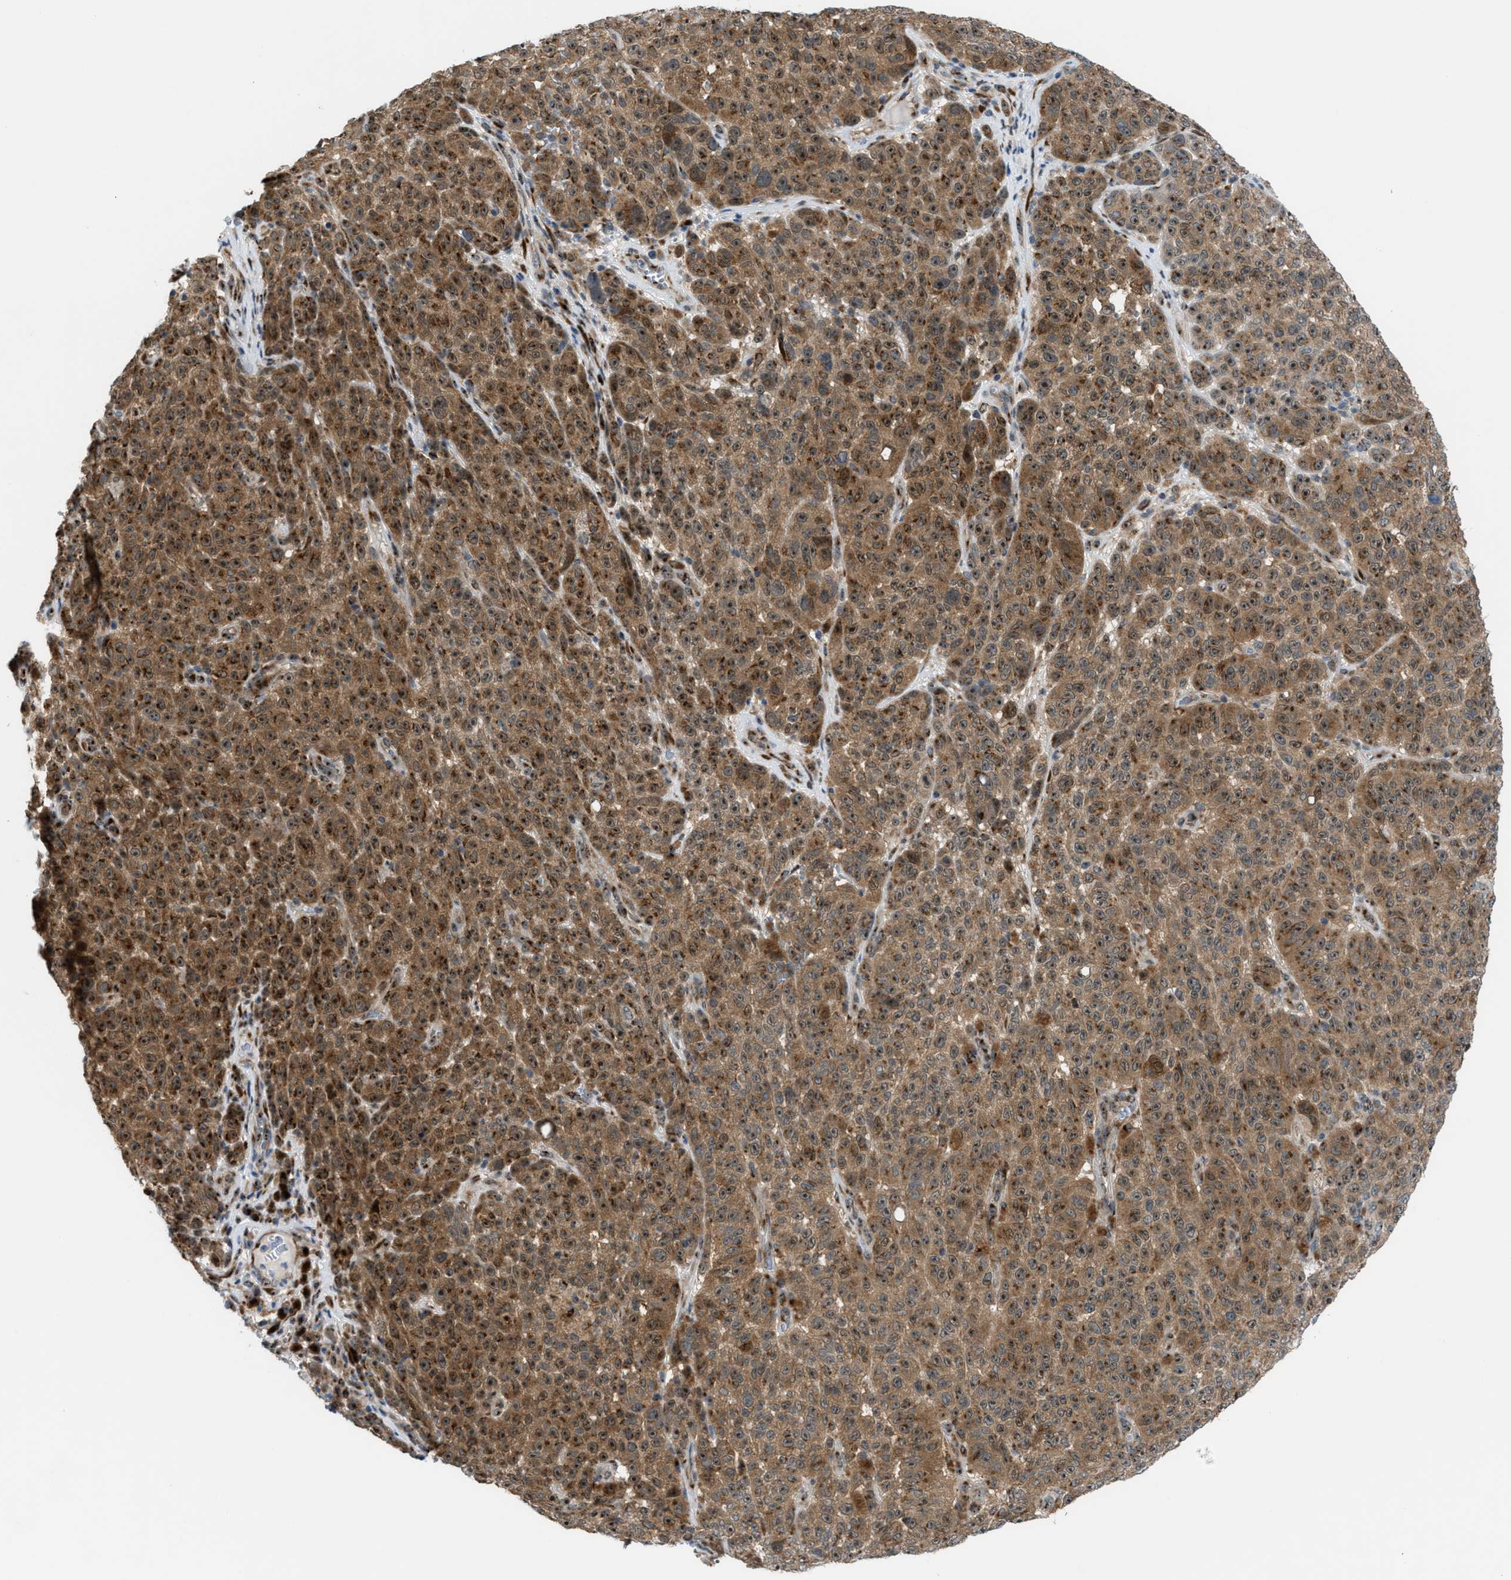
{"staining": {"intensity": "moderate", "quantity": ">75%", "location": "cytoplasmic/membranous,nuclear"}, "tissue": "melanoma", "cell_type": "Tumor cells", "image_type": "cancer", "snomed": [{"axis": "morphology", "description": "Malignant melanoma, NOS"}, {"axis": "topography", "description": "Skin"}], "caption": "This histopathology image demonstrates malignant melanoma stained with immunohistochemistry (IHC) to label a protein in brown. The cytoplasmic/membranous and nuclear of tumor cells show moderate positivity for the protein. Nuclei are counter-stained blue.", "gene": "SLC38A10", "patient": {"sex": "female", "age": 82}}